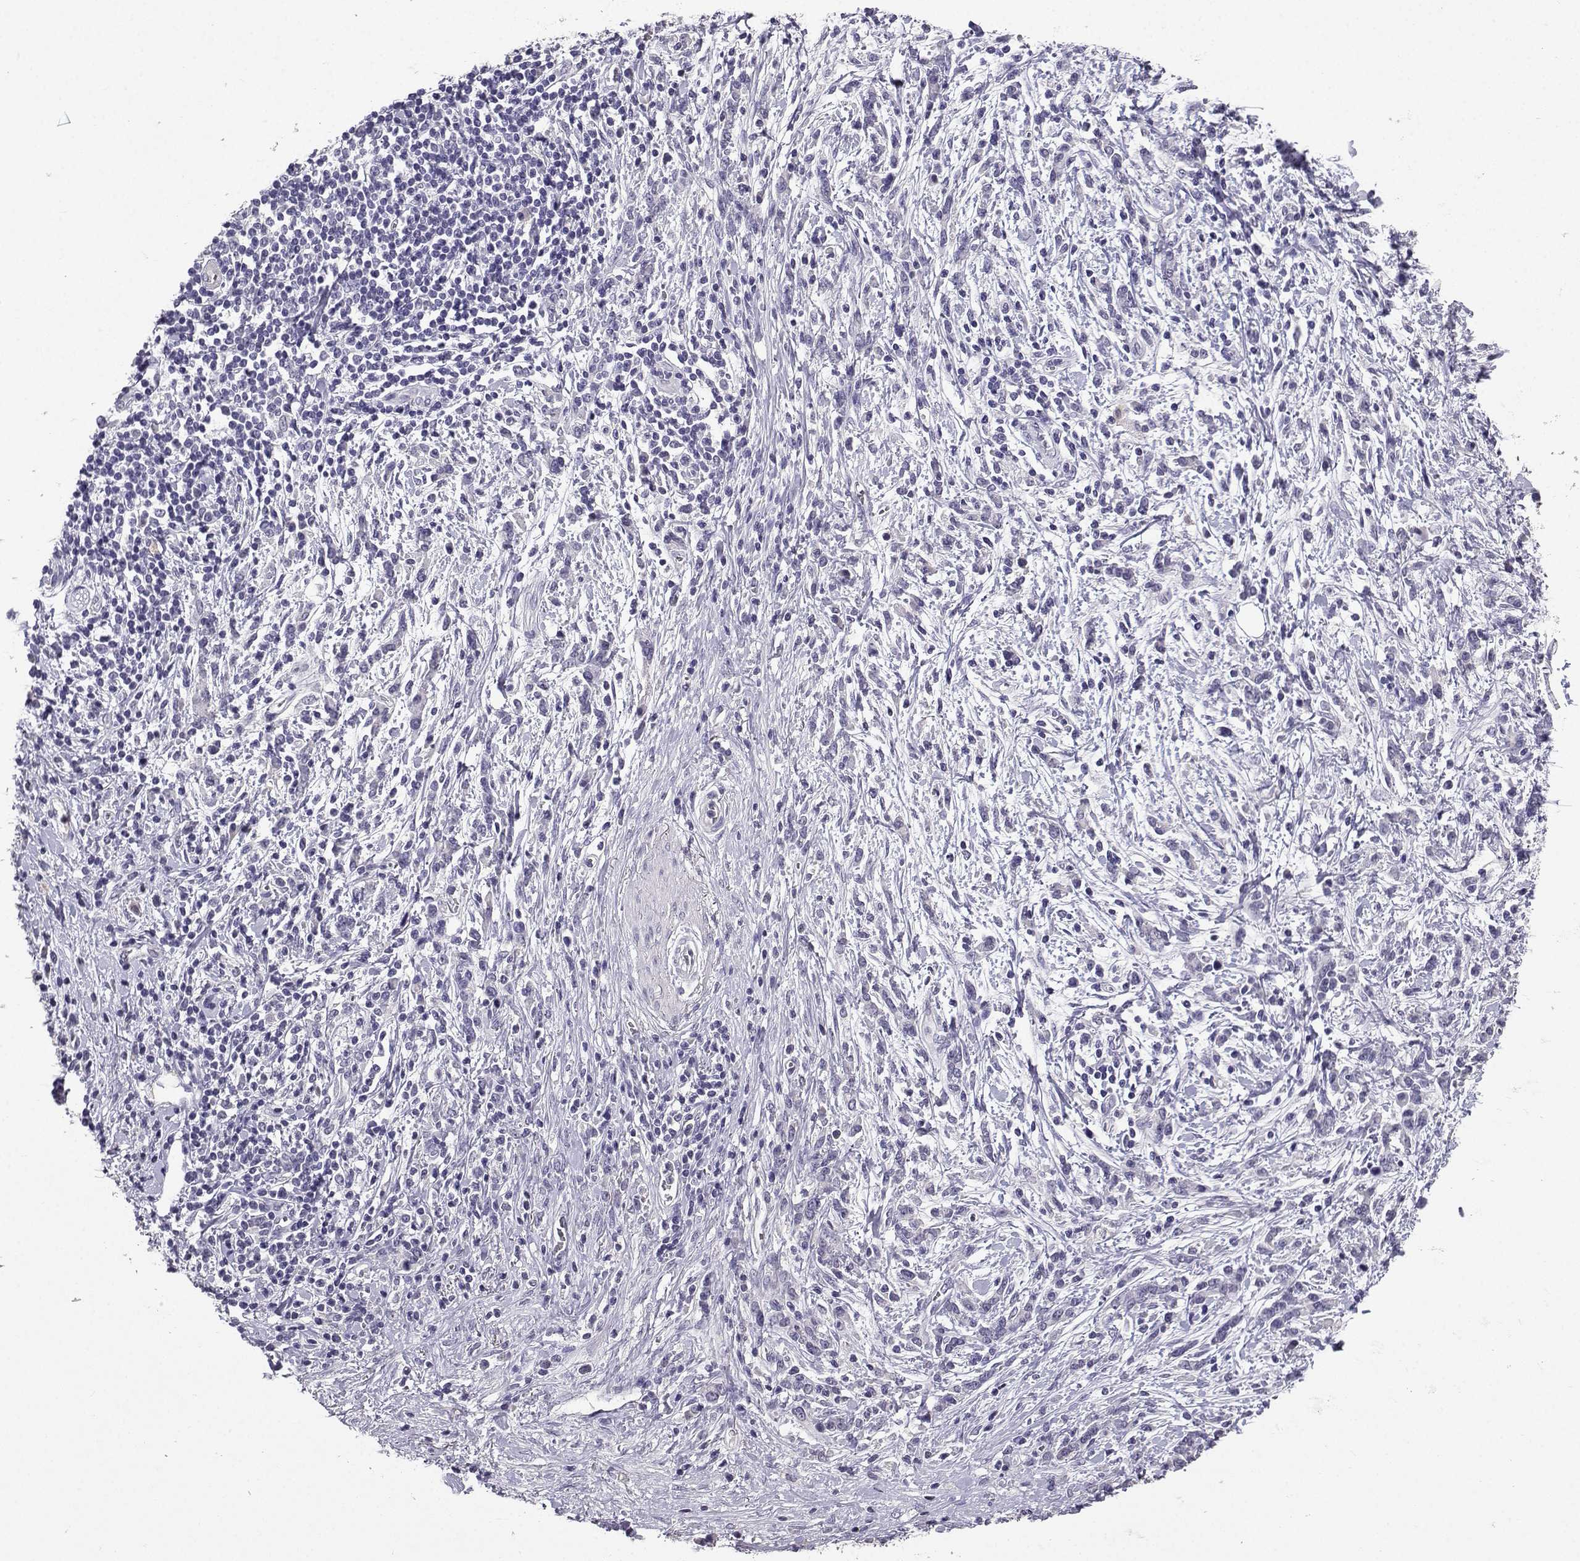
{"staining": {"intensity": "negative", "quantity": "none", "location": "none"}, "tissue": "stomach cancer", "cell_type": "Tumor cells", "image_type": "cancer", "snomed": [{"axis": "morphology", "description": "Adenocarcinoma, NOS"}, {"axis": "topography", "description": "Stomach"}], "caption": "High magnification brightfield microscopy of stomach cancer stained with DAB (3,3'-diaminobenzidine) (brown) and counterstained with hematoxylin (blue): tumor cells show no significant staining. (Stains: DAB (3,3'-diaminobenzidine) immunohistochemistry with hematoxylin counter stain, Microscopy: brightfield microscopy at high magnification).", "gene": "SPAG11B", "patient": {"sex": "female", "age": 57}}